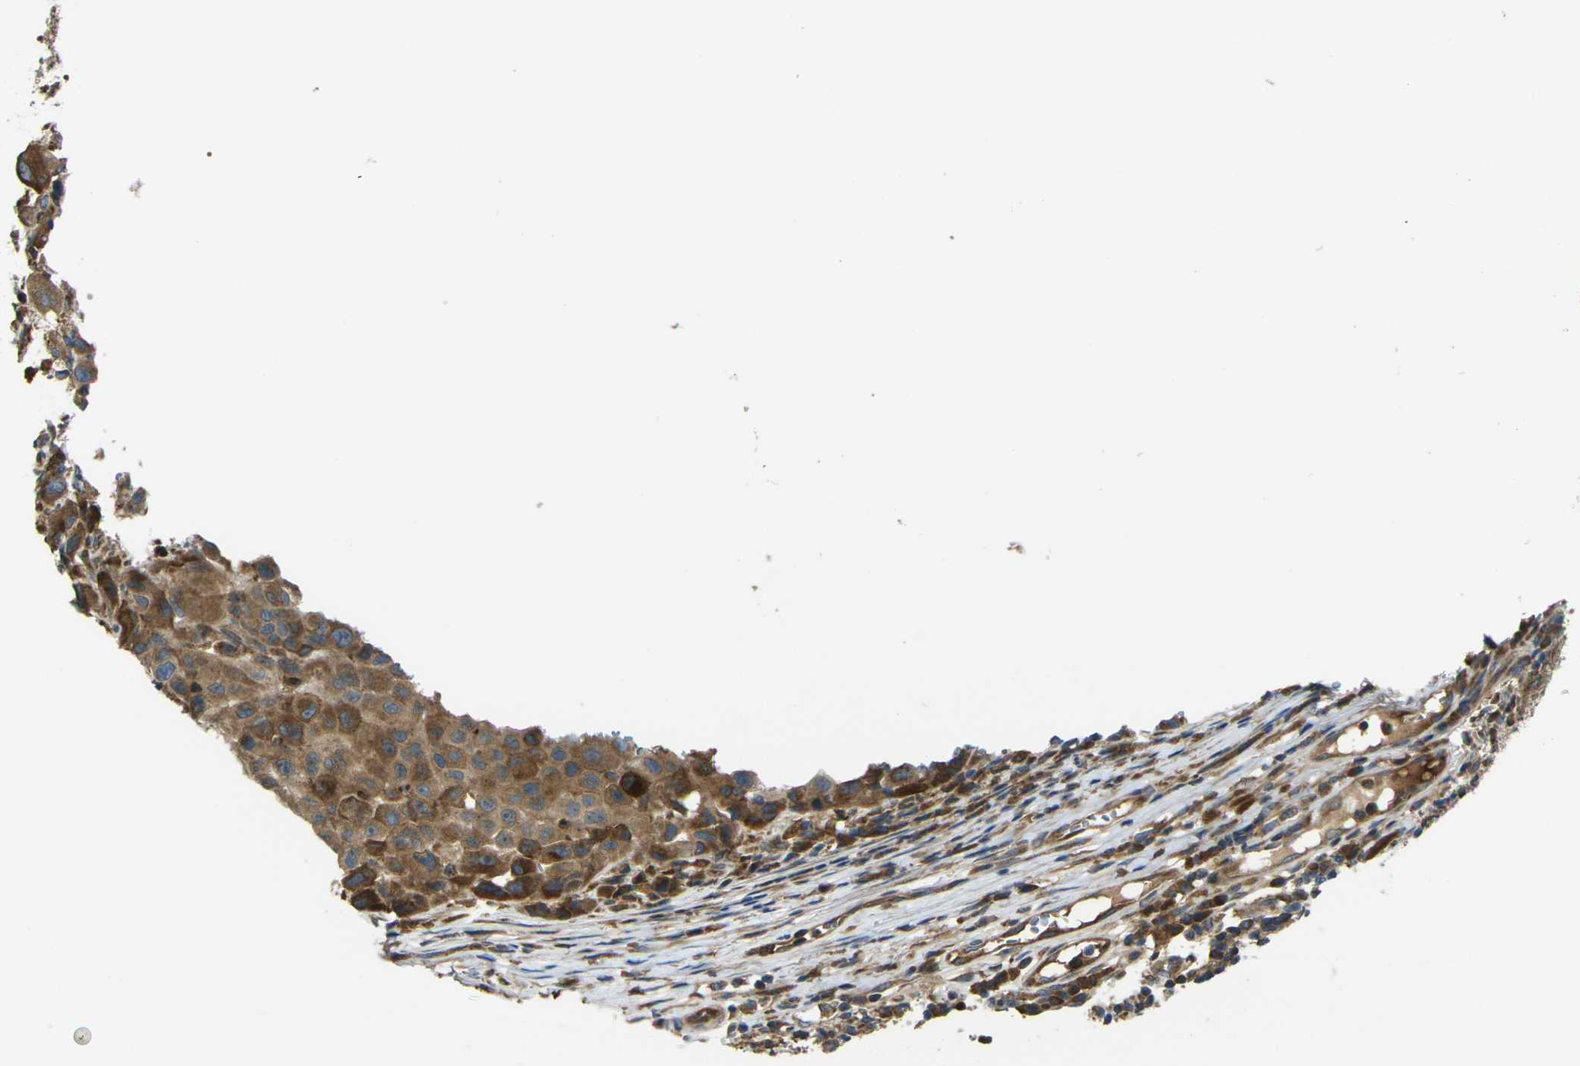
{"staining": {"intensity": "moderate", "quantity": ">75%", "location": "cytoplasmic/membranous"}, "tissue": "melanoma", "cell_type": "Tumor cells", "image_type": "cancer", "snomed": [{"axis": "morphology", "description": "Malignant melanoma, NOS"}, {"axis": "topography", "description": "Skin"}], "caption": "The immunohistochemical stain labels moderate cytoplasmic/membranous positivity in tumor cells of melanoma tissue.", "gene": "FZD1", "patient": {"sex": "female", "age": 46}}